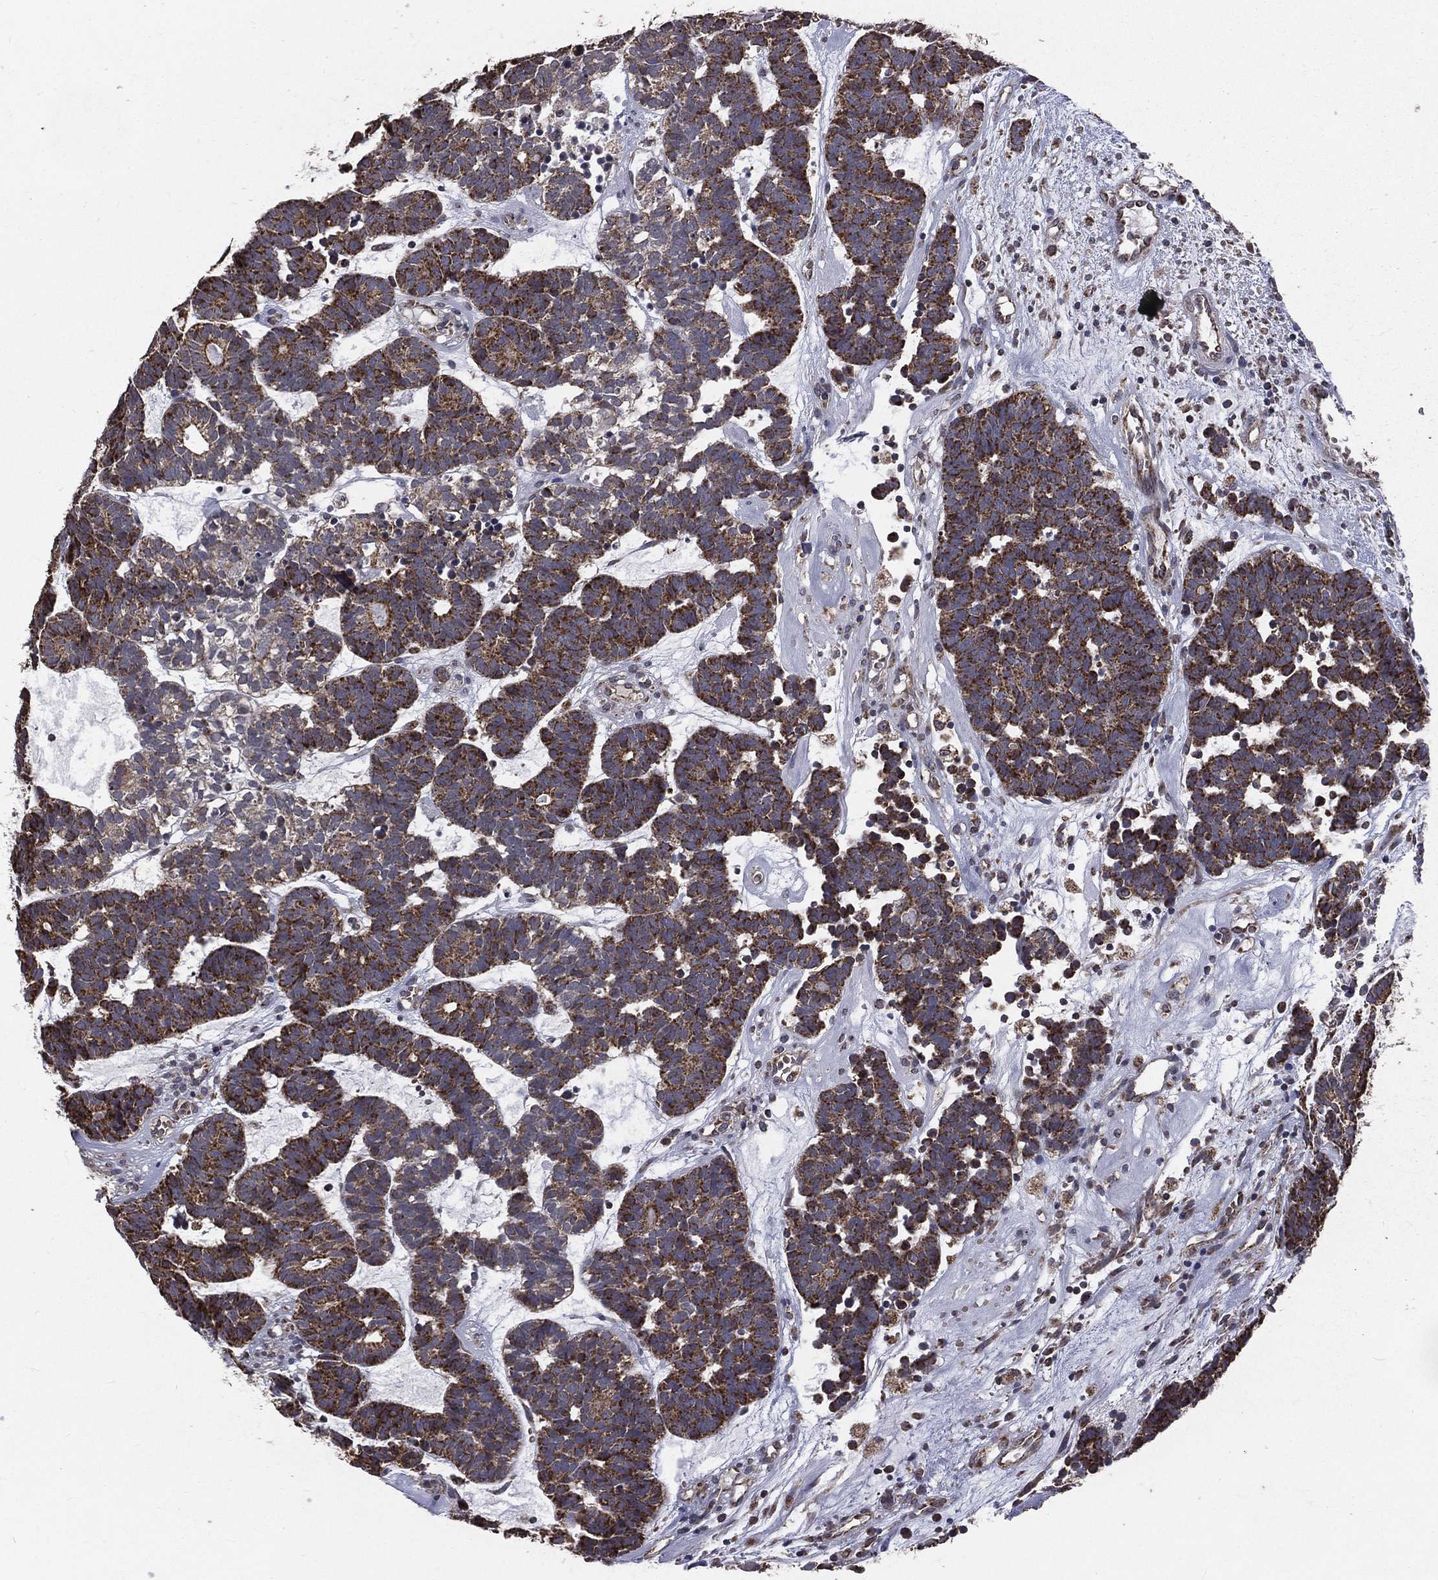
{"staining": {"intensity": "moderate", "quantity": ">75%", "location": "cytoplasmic/membranous"}, "tissue": "head and neck cancer", "cell_type": "Tumor cells", "image_type": "cancer", "snomed": [{"axis": "morphology", "description": "Adenocarcinoma, NOS"}, {"axis": "topography", "description": "Head-Neck"}], "caption": "Moderate cytoplasmic/membranous protein staining is appreciated in about >75% of tumor cells in head and neck cancer.", "gene": "MRPL46", "patient": {"sex": "female", "age": 81}}